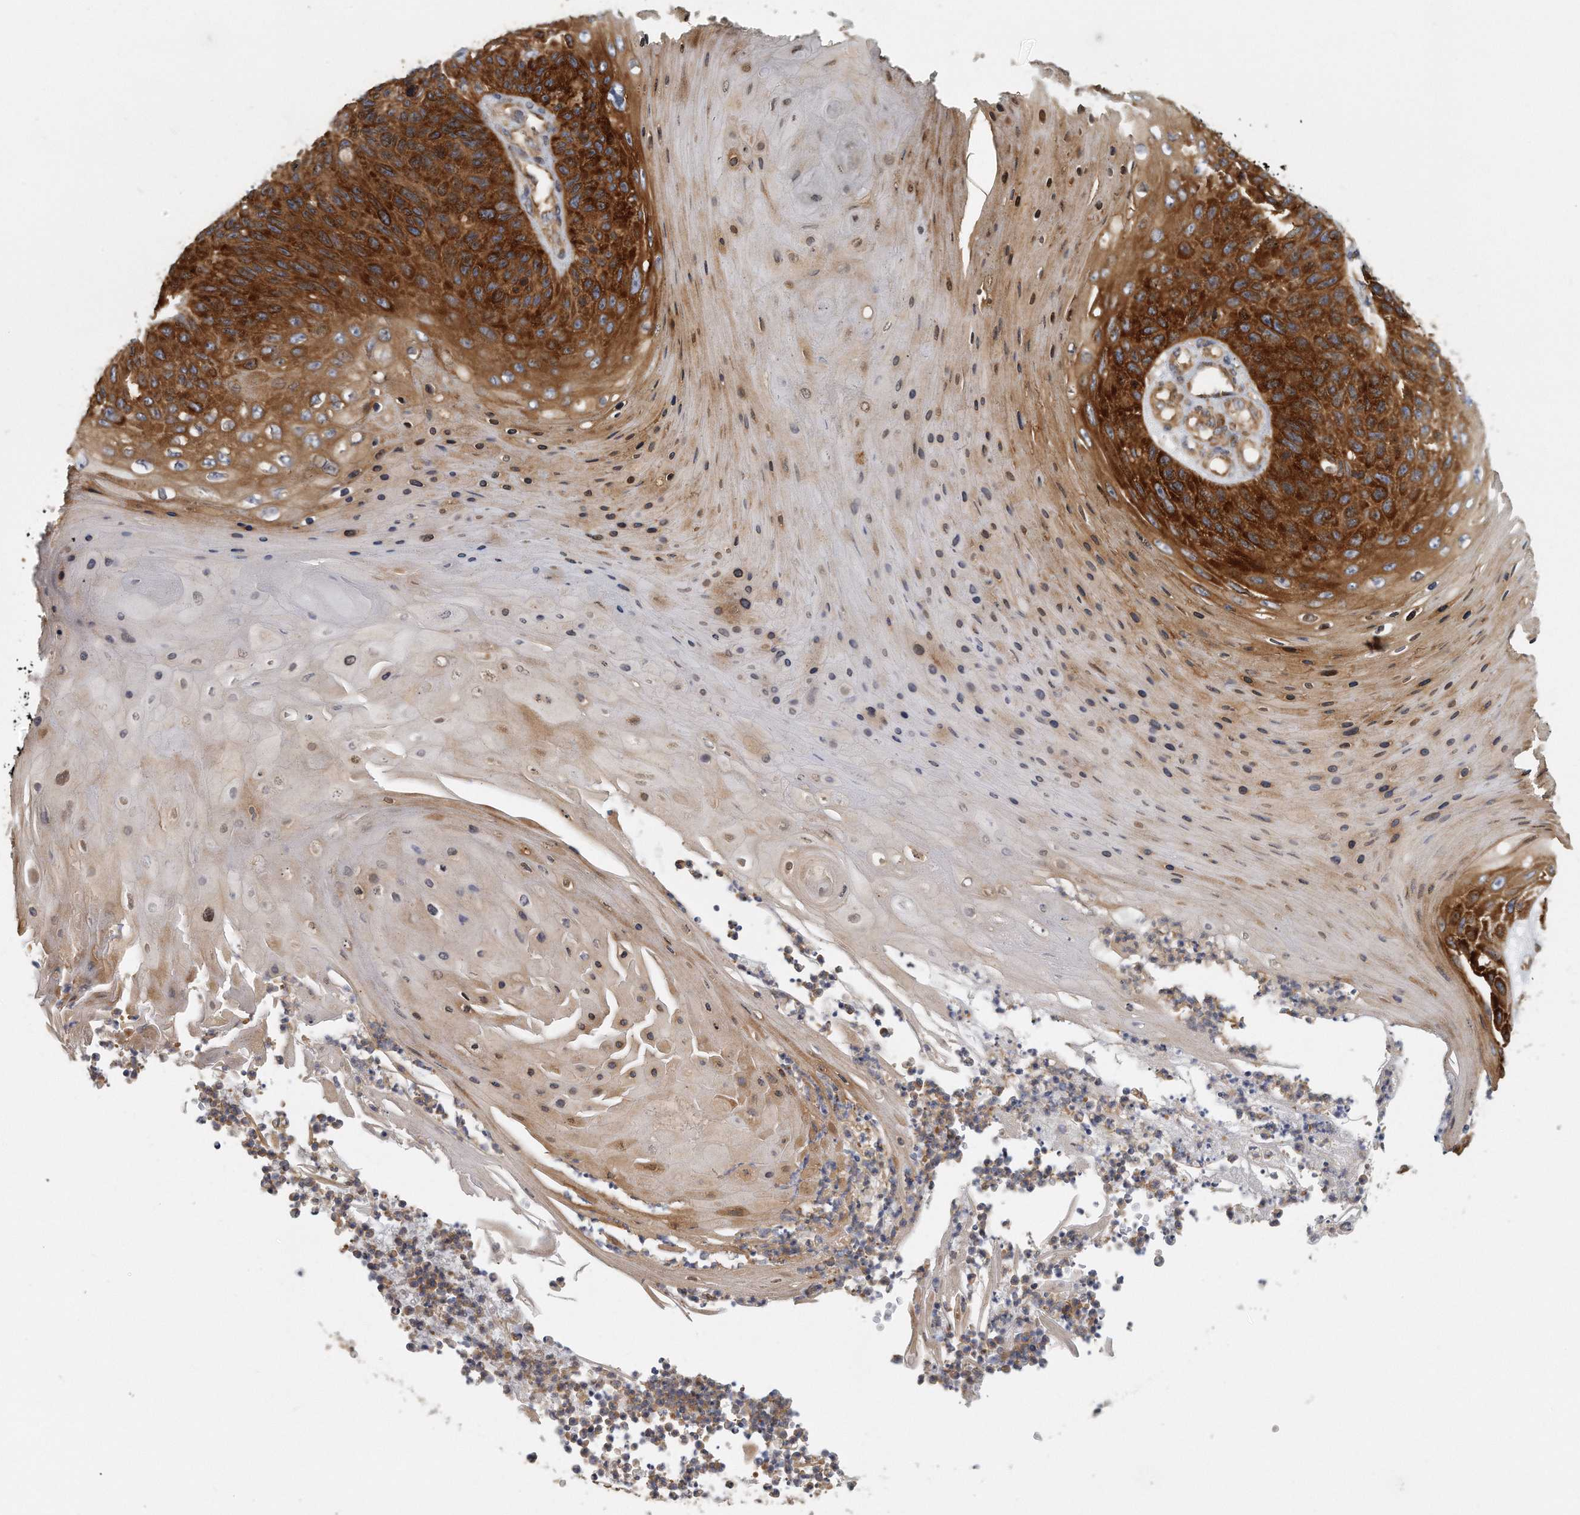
{"staining": {"intensity": "strong", "quantity": ">75%", "location": "cytoplasmic/membranous"}, "tissue": "skin cancer", "cell_type": "Tumor cells", "image_type": "cancer", "snomed": [{"axis": "morphology", "description": "Squamous cell carcinoma, NOS"}, {"axis": "topography", "description": "Skin"}], "caption": "Immunohistochemical staining of squamous cell carcinoma (skin) demonstrates high levels of strong cytoplasmic/membranous expression in about >75% of tumor cells.", "gene": "EIF3I", "patient": {"sex": "female", "age": 88}}